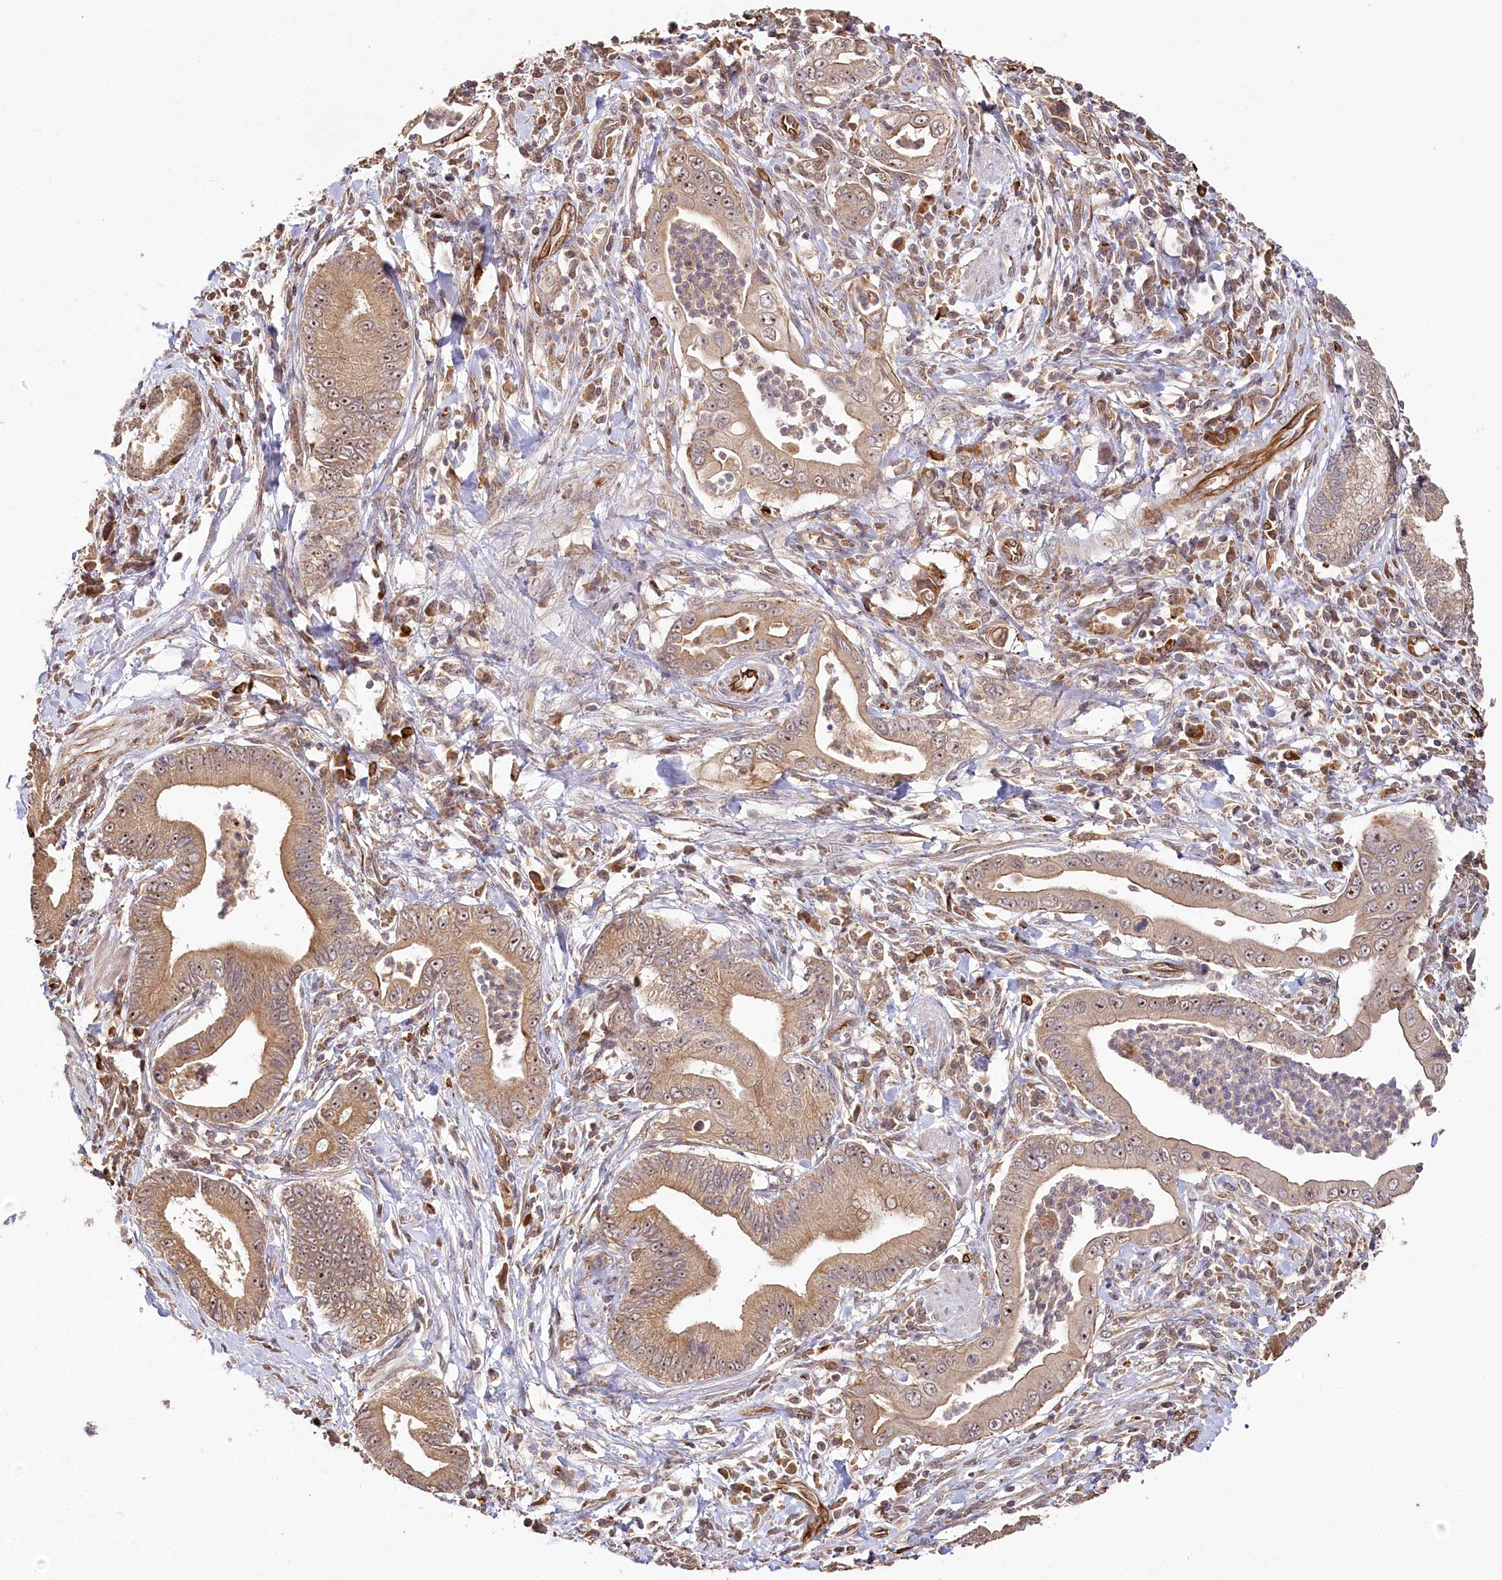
{"staining": {"intensity": "moderate", "quantity": ">75%", "location": "cytoplasmic/membranous,nuclear"}, "tissue": "pancreatic cancer", "cell_type": "Tumor cells", "image_type": "cancer", "snomed": [{"axis": "morphology", "description": "Adenocarcinoma, NOS"}, {"axis": "topography", "description": "Pancreas"}], "caption": "A high-resolution micrograph shows IHC staining of pancreatic cancer, which shows moderate cytoplasmic/membranous and nuclear expression in approximately >75% of tumor cells.", "gene": "DMXL1", "patient": {"sex": "male", "age": 78}}